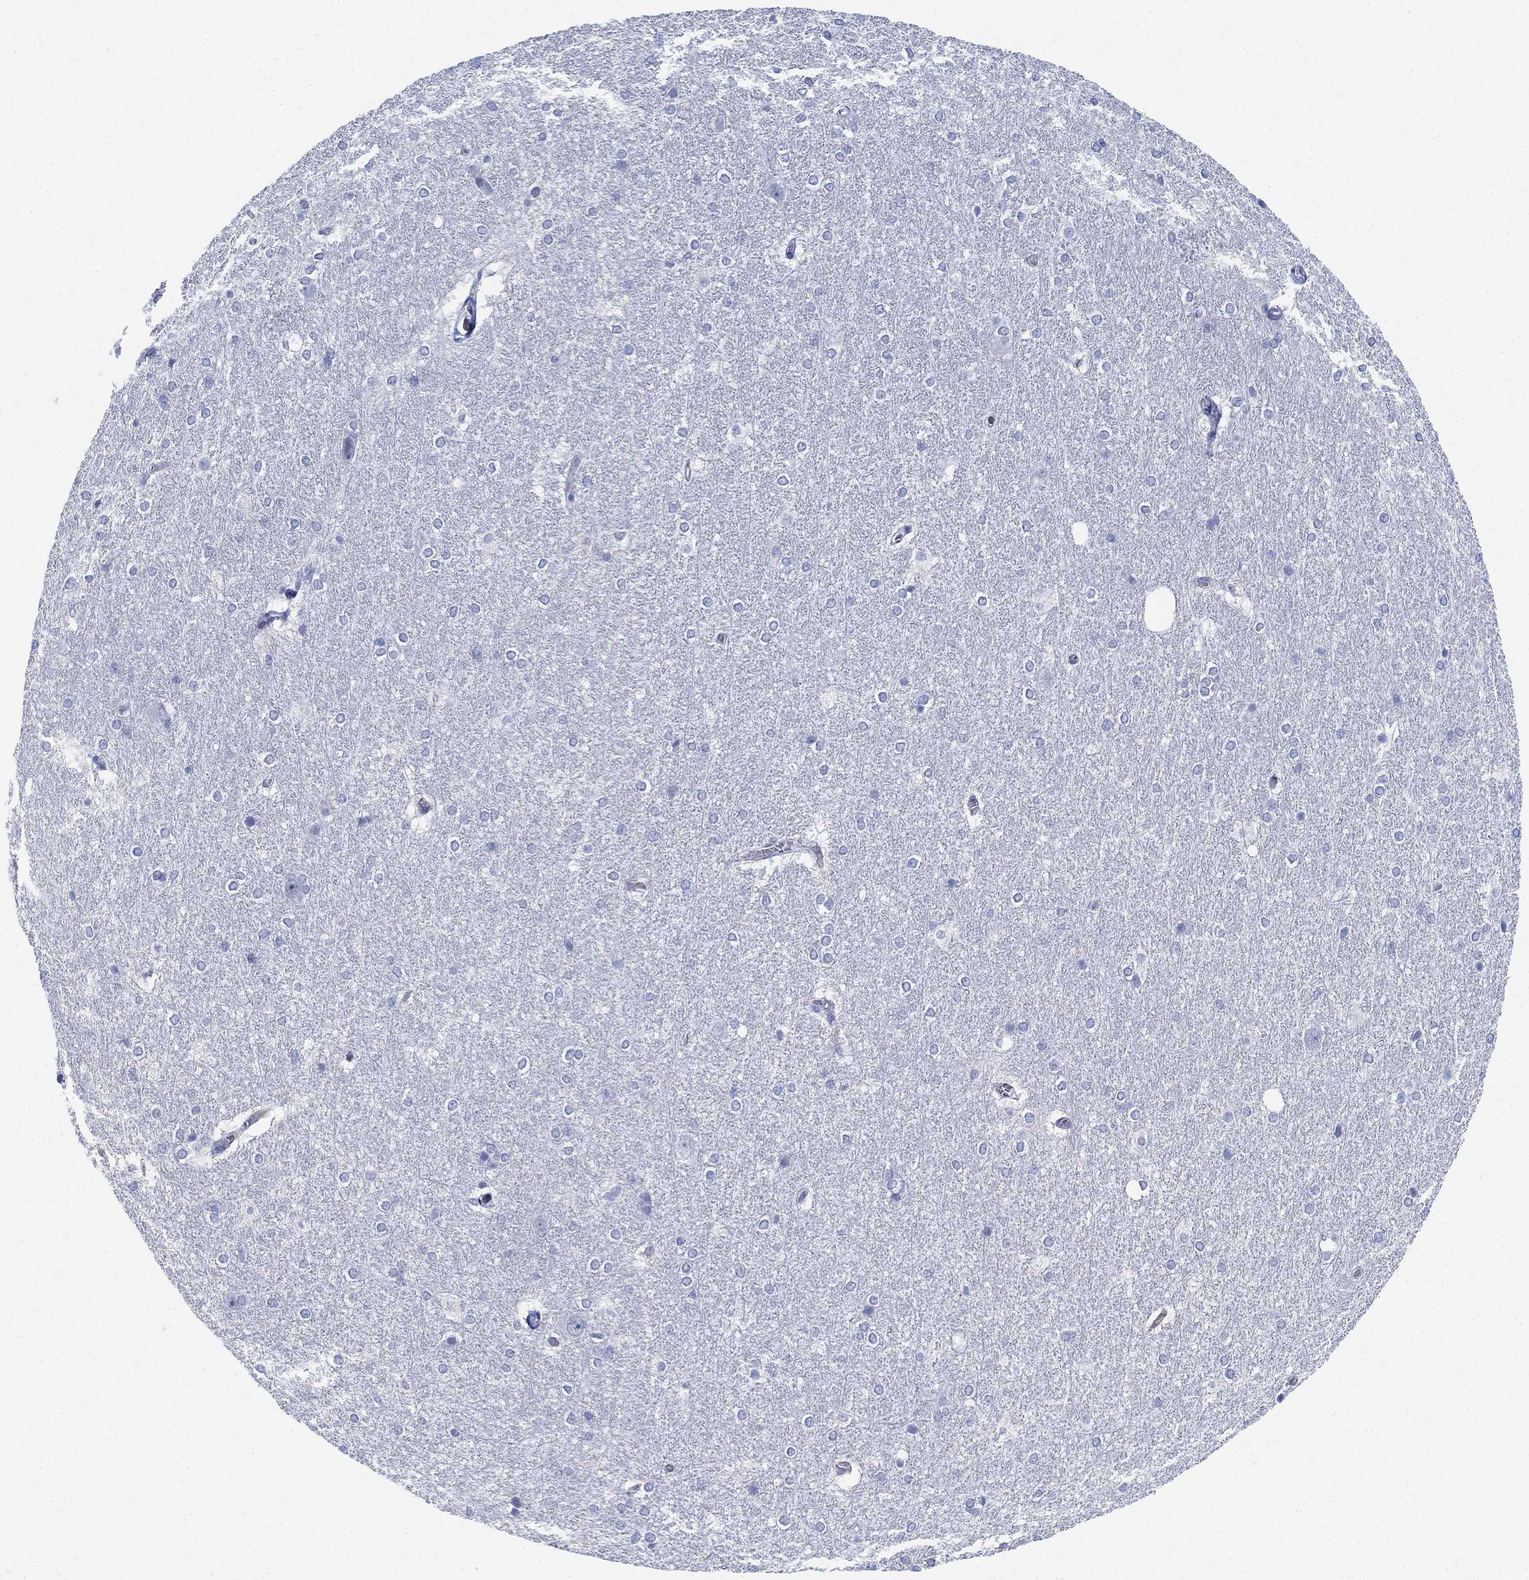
{"staining": {"intensity": "negative", "quantity": "none", "location": "none"}, "tissue": "hippocampus", "cell_type": "Glial cells", "image_type": "normal", "snomed": [{"axis": "morphology", "description": "Normal tissue, NOS"}, {"axis": "topography", "description": "Cerebral cortex"}, {"axis": "topography", "description": "Hippocampus"}], "caption": "Protein analysis of normal hippocampus reveals no significant staining in glial cells. (DAB (3,3'-diaminobenzidine) immunohistochemistry with hematoxylin counter stain).", "gene": "PSKH2", "patient": {"sex": "female", "age": 19}}